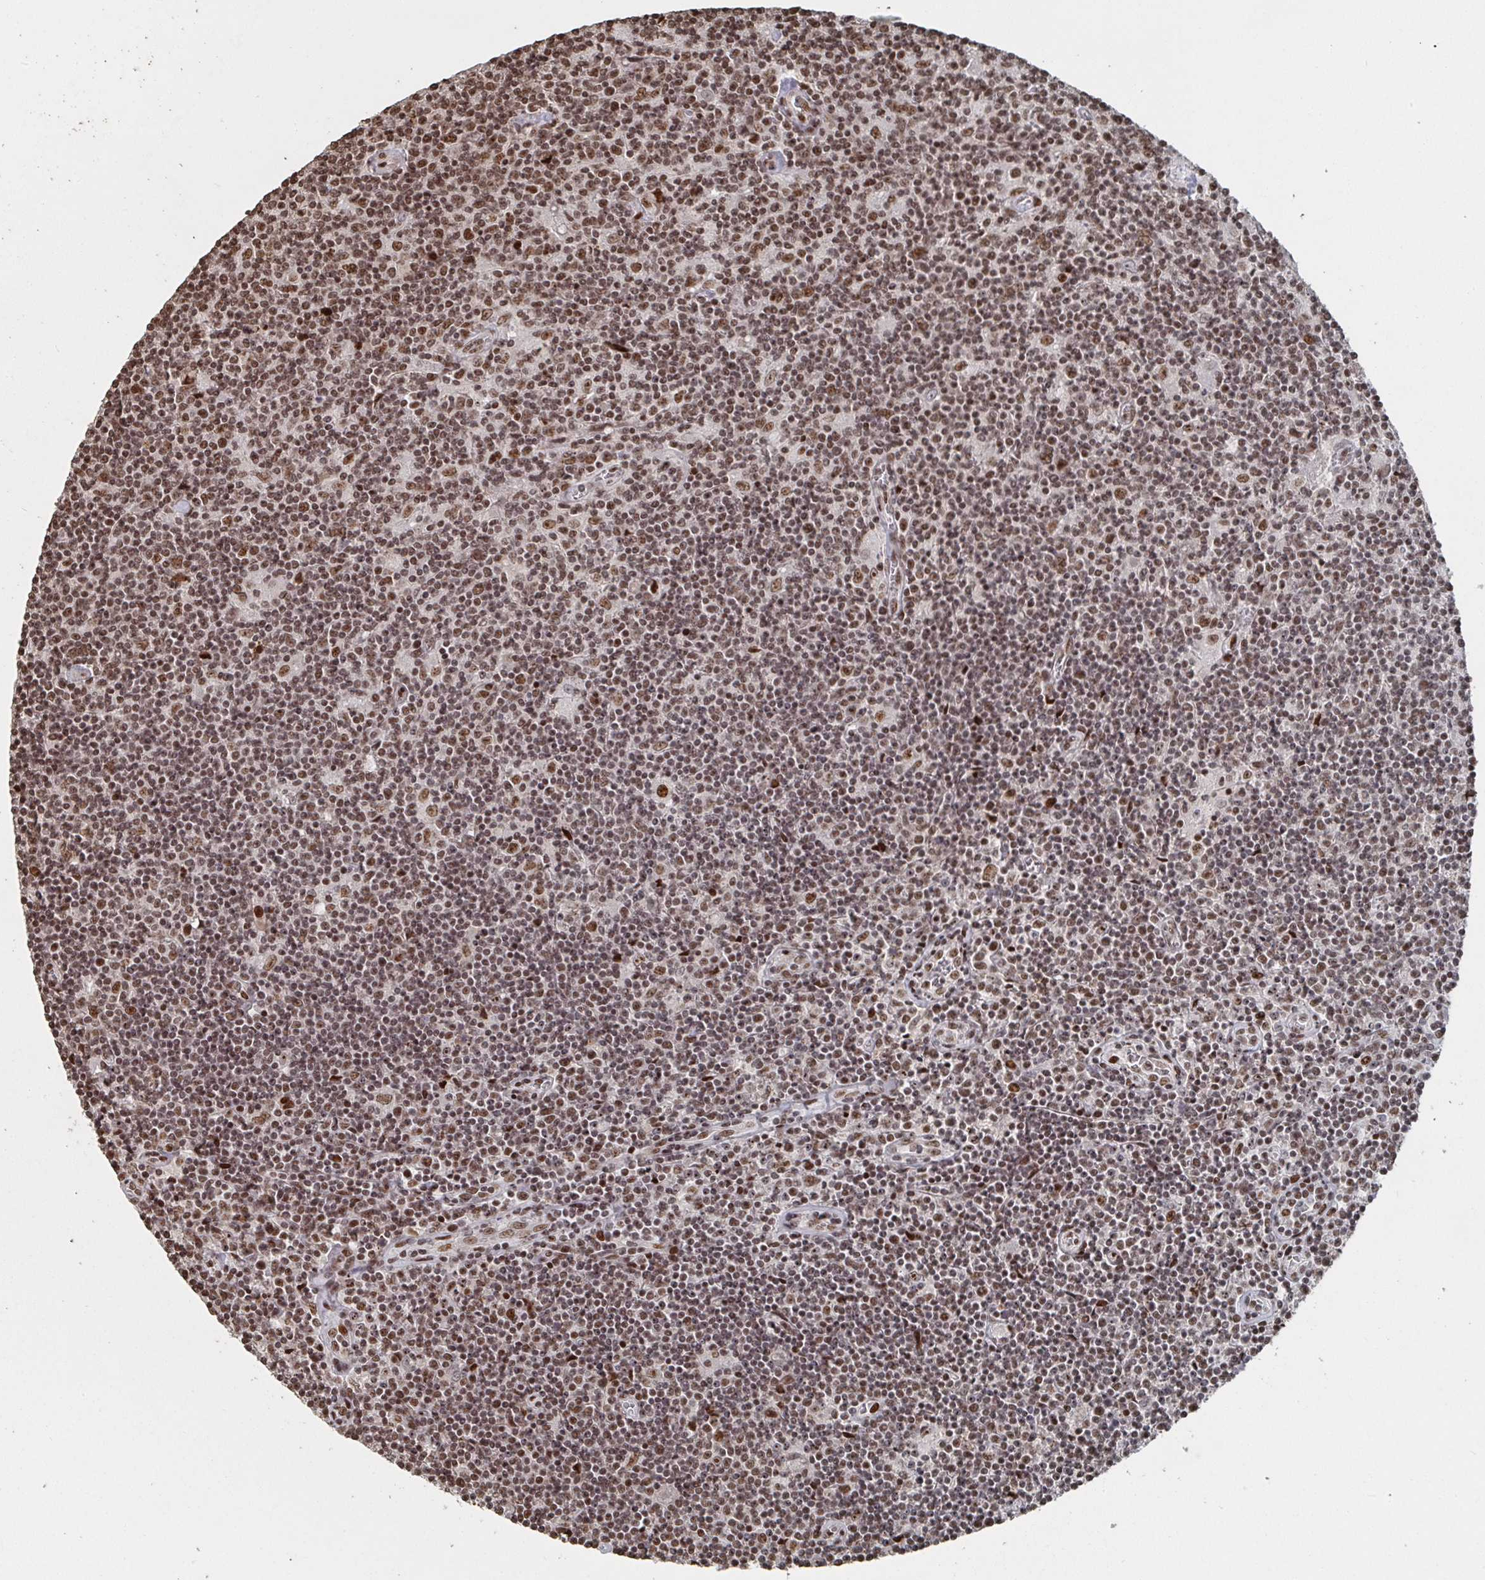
{"staining": {"intensity": "moderate", "quantity": ">75%", "location": "nuclear"}, "tissue": "lymphoma", "cell_type": "Tumor cells", "image_type": "cancer", "snomed": [{"axis": "morphology", "description": "Hodgkin's disease, NOS"}, {"axis": "topography", "description": "Lymph node"}], "caption": "Immunohistochemistry image of human Hodgkin's disease stained for a protein (brown), which demonstrates medium levels of moderate nuclear positivity in approximately >75% of tumor cells.", "gene": "ZDHHC12", "patient": {"sex": "male", "age": 40}}